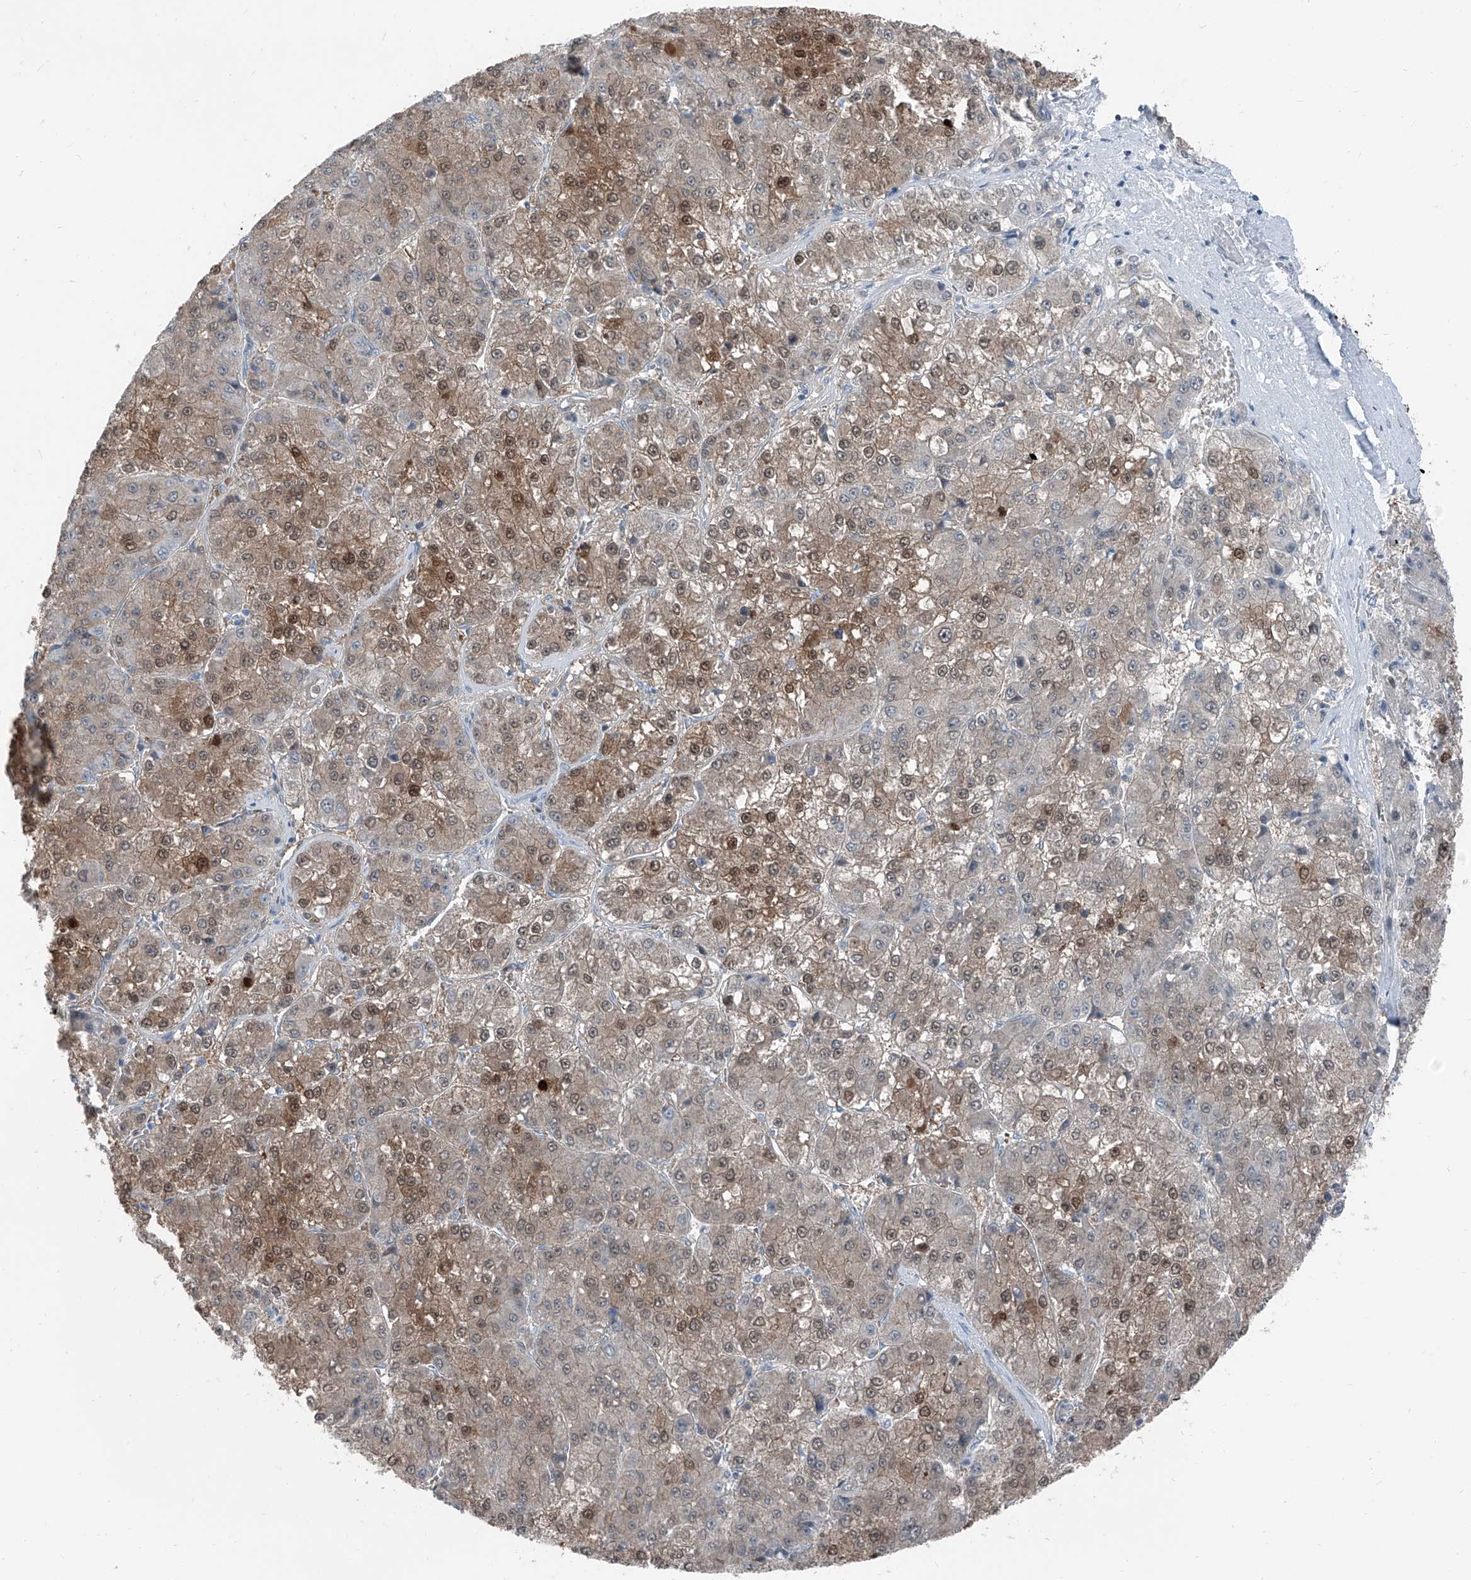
{"staining": {"intensity": "moderate", "quantity": "25%-75%", "location": "cytoplasmic/membranous,nuclear"}, "tissue": "liver cancer", "cell_type": "Tumor cells", "image_type": "cancer", "snomed": [{"axis": "morphology", "description": "Carcinoma, Hepatocellular, NOS"}, {"axis": "topography", "description": "Liver"}], "caption": "Brown immunohistochemical staining in human liver cancer (hepatocellular carcinoma) demonstrates moderate cytoplasmic/membranous and nuclear staining in approximately 25%-75% of tumor cells.", "gene": "RGN", "patient": {"sex": "female", "age": 73}}